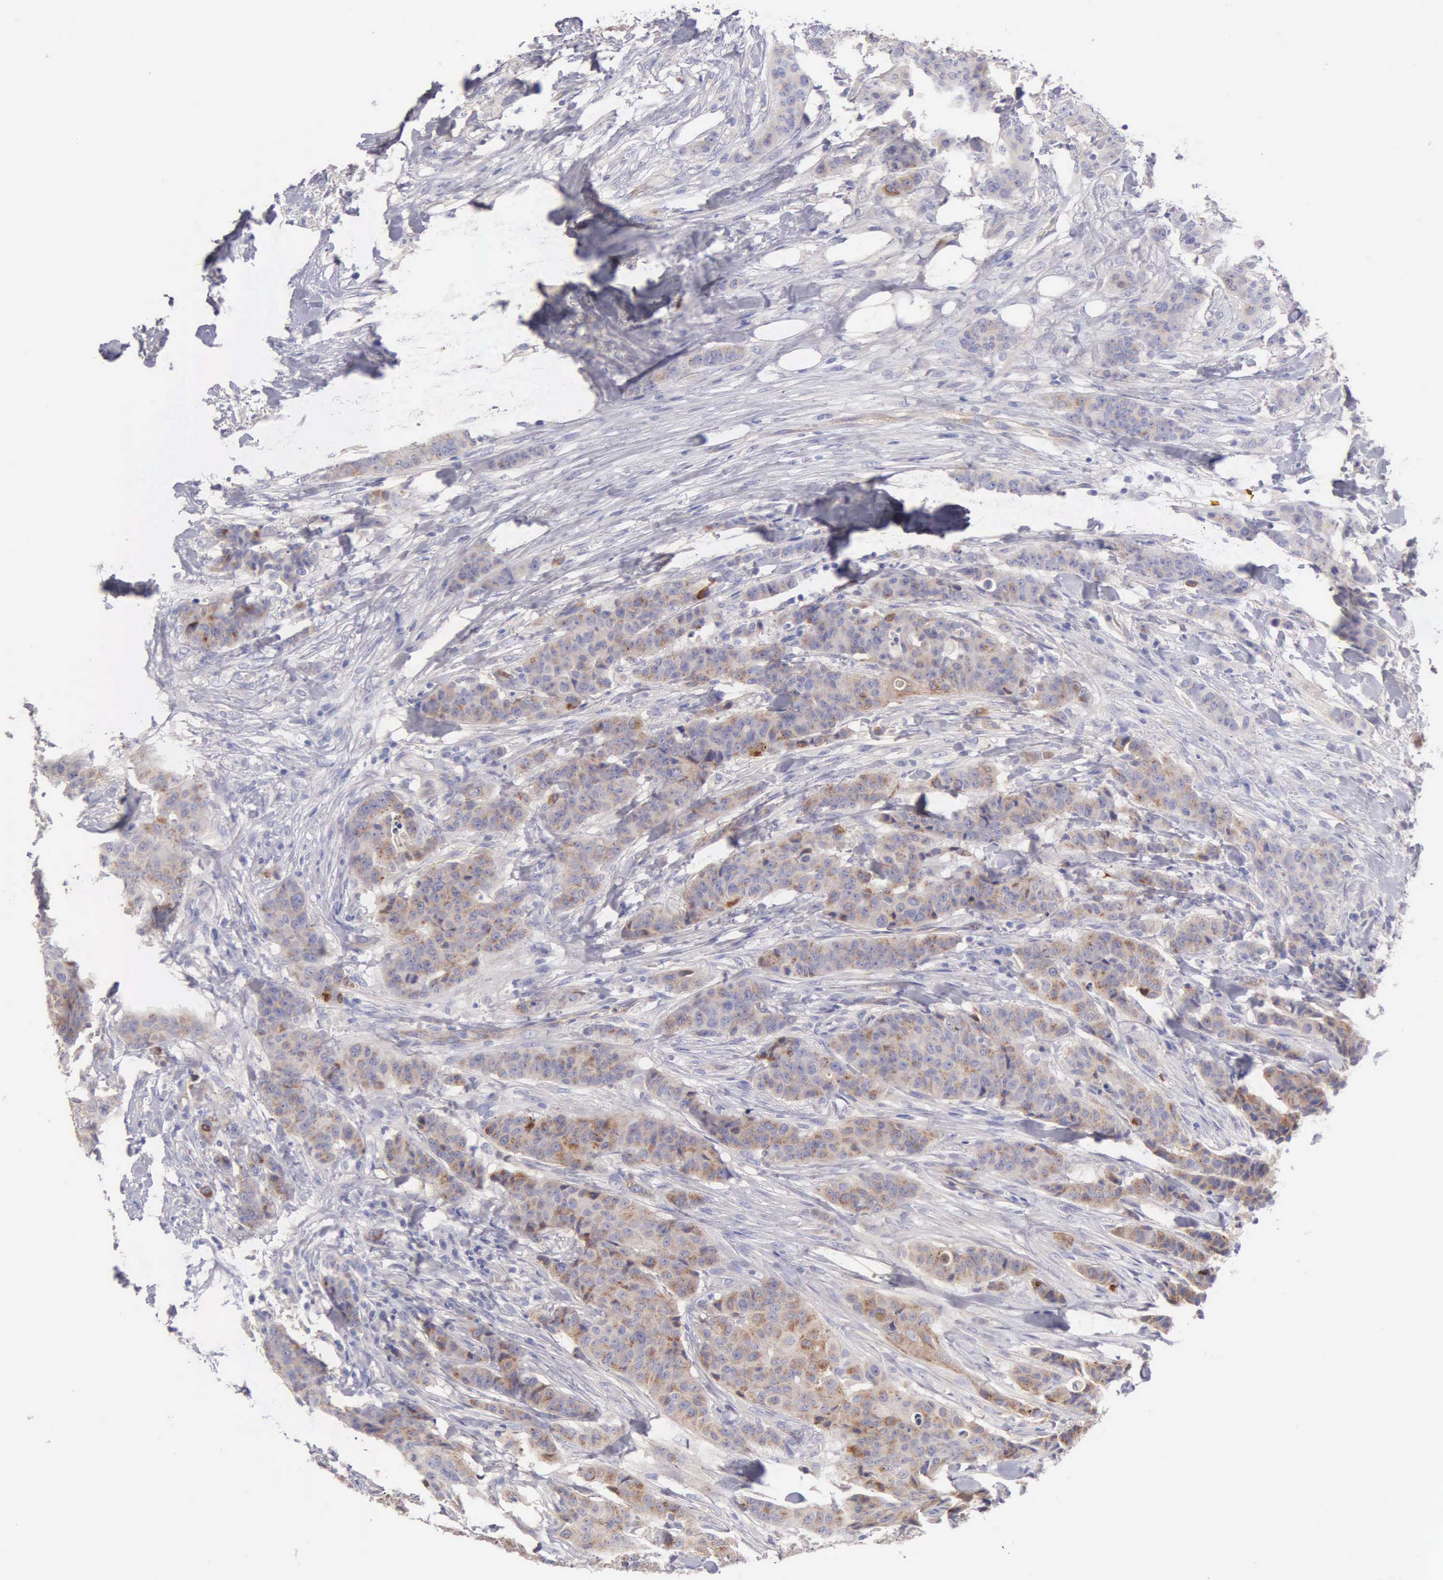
{"staining": {"intensity": "moderate", "quantity": "25%-75%", "location": "cytoplasmic/membranous"}, "tissue": "breast cancer", "cell_type": "Tumor cells", "image_type": "cancer", "snomed": [{"axis": "morphology", "description": "Duct carcinoma"}, {"axis": "topography", "description": "Breast"}], "caption": "IHC of human breast invasive ductal carcinoma displays medium levels of moderate cytoplasmic/membranous expression in about 25%-75% of tumor cells.", "gene": "APP", "patient": {"sex": "female", "age": 40}}